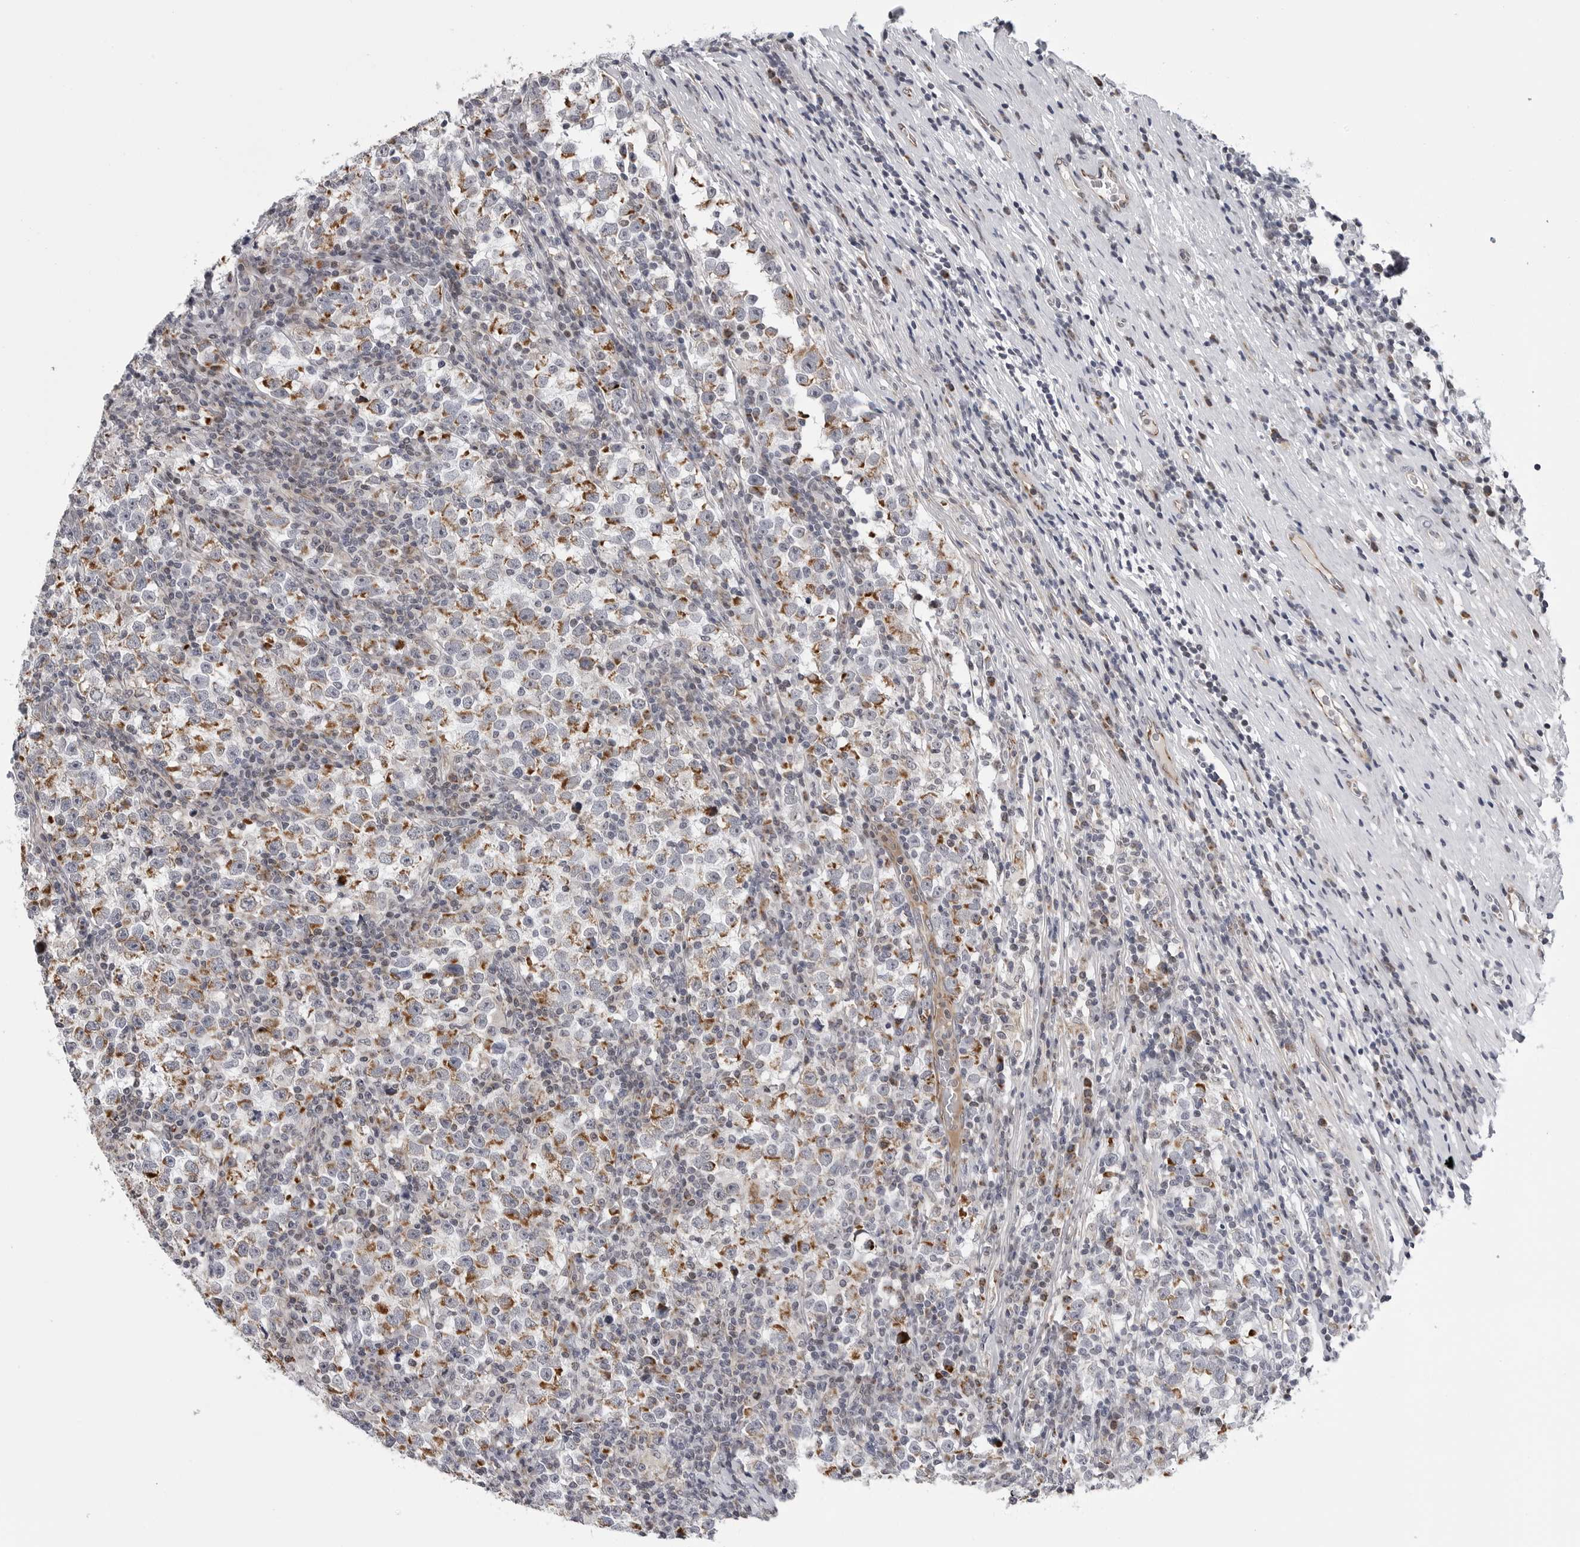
{"staining": {"intensity": "moderate", "quantity": ">75%", "location": "cytoplasmic/membranous"}, "tissue": "testis cancer", "cell_type": "Tumor cells", "image_type": "cancer", "snomed": [{"axis": "morphology", "description": "Normal tissue, NOS"}, {"axis": "morphology", "description": "Seminoma, NOS"}, {"axis": "topography", "description": "Testis"}], "caption": "Seminoma (testis) stained with immunohistochemistry (IHC) shows moderate cytoplasmic/membranous expression in about >75% of tumor cells.", "gene": "CDK20", "patient": {"sex": "male", "age": 43}}